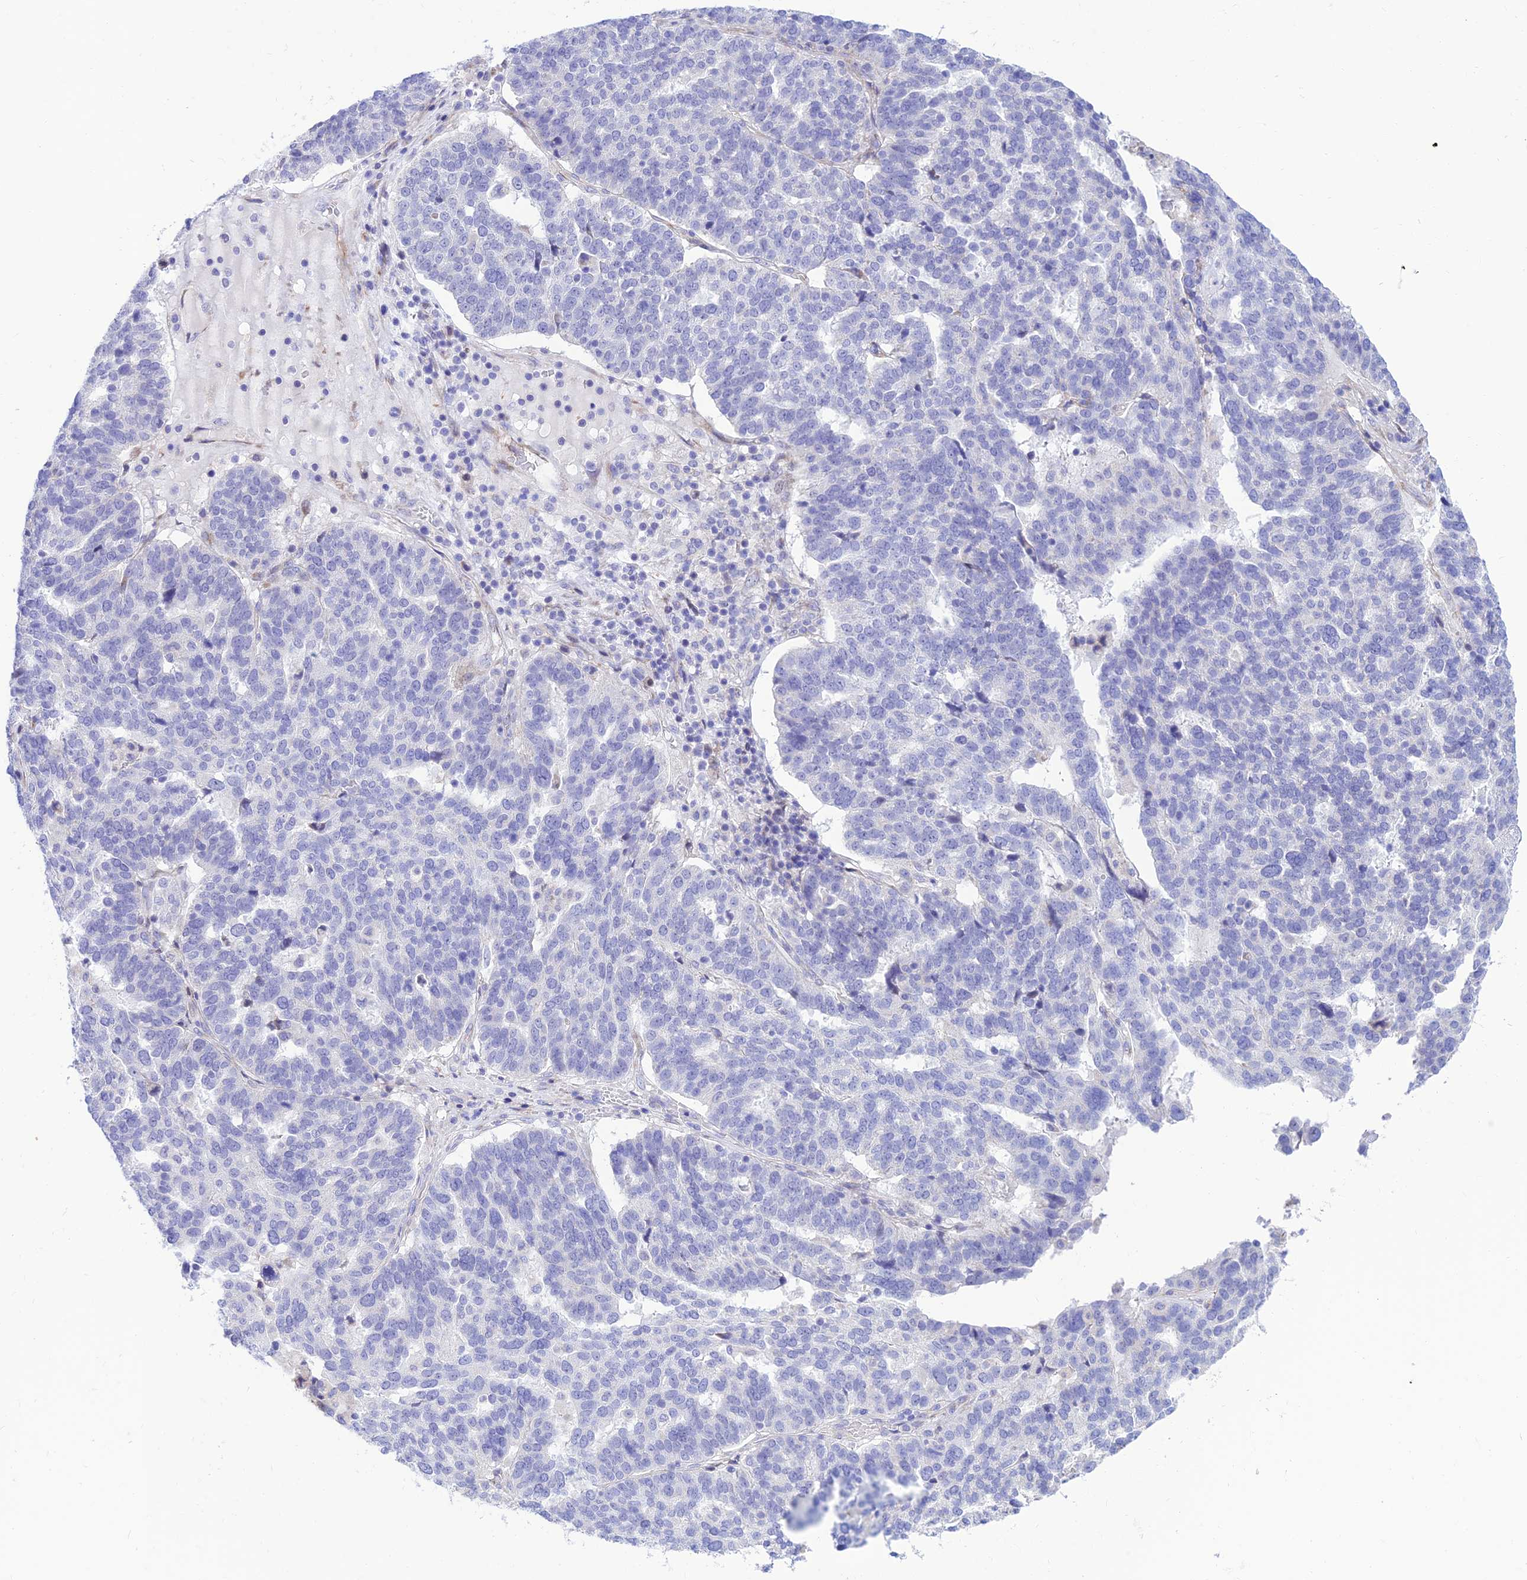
{"staining": {"intensity": "negative", "quantity": "none", "location": "none"}, "tissue": "ovarian cancer", "cell_type": "Tumor cells", "image_type": "cancer", "snomed": [{"axis": "morphology", "description": "Cystadenocarcinoma, serous, NOS"}, {"axis": "topography", "description": "Ovary"}], "caption": "A high-resolution image shows immunohistochemistry (IHC) staining of ovarian cancer (serous cystadenocarcinoma), which reveals no significant expression in tumor cells. Nuclei are stained in blue.", "gene": "FAM186B", "patient": {"sex": "female", "age": 59}}